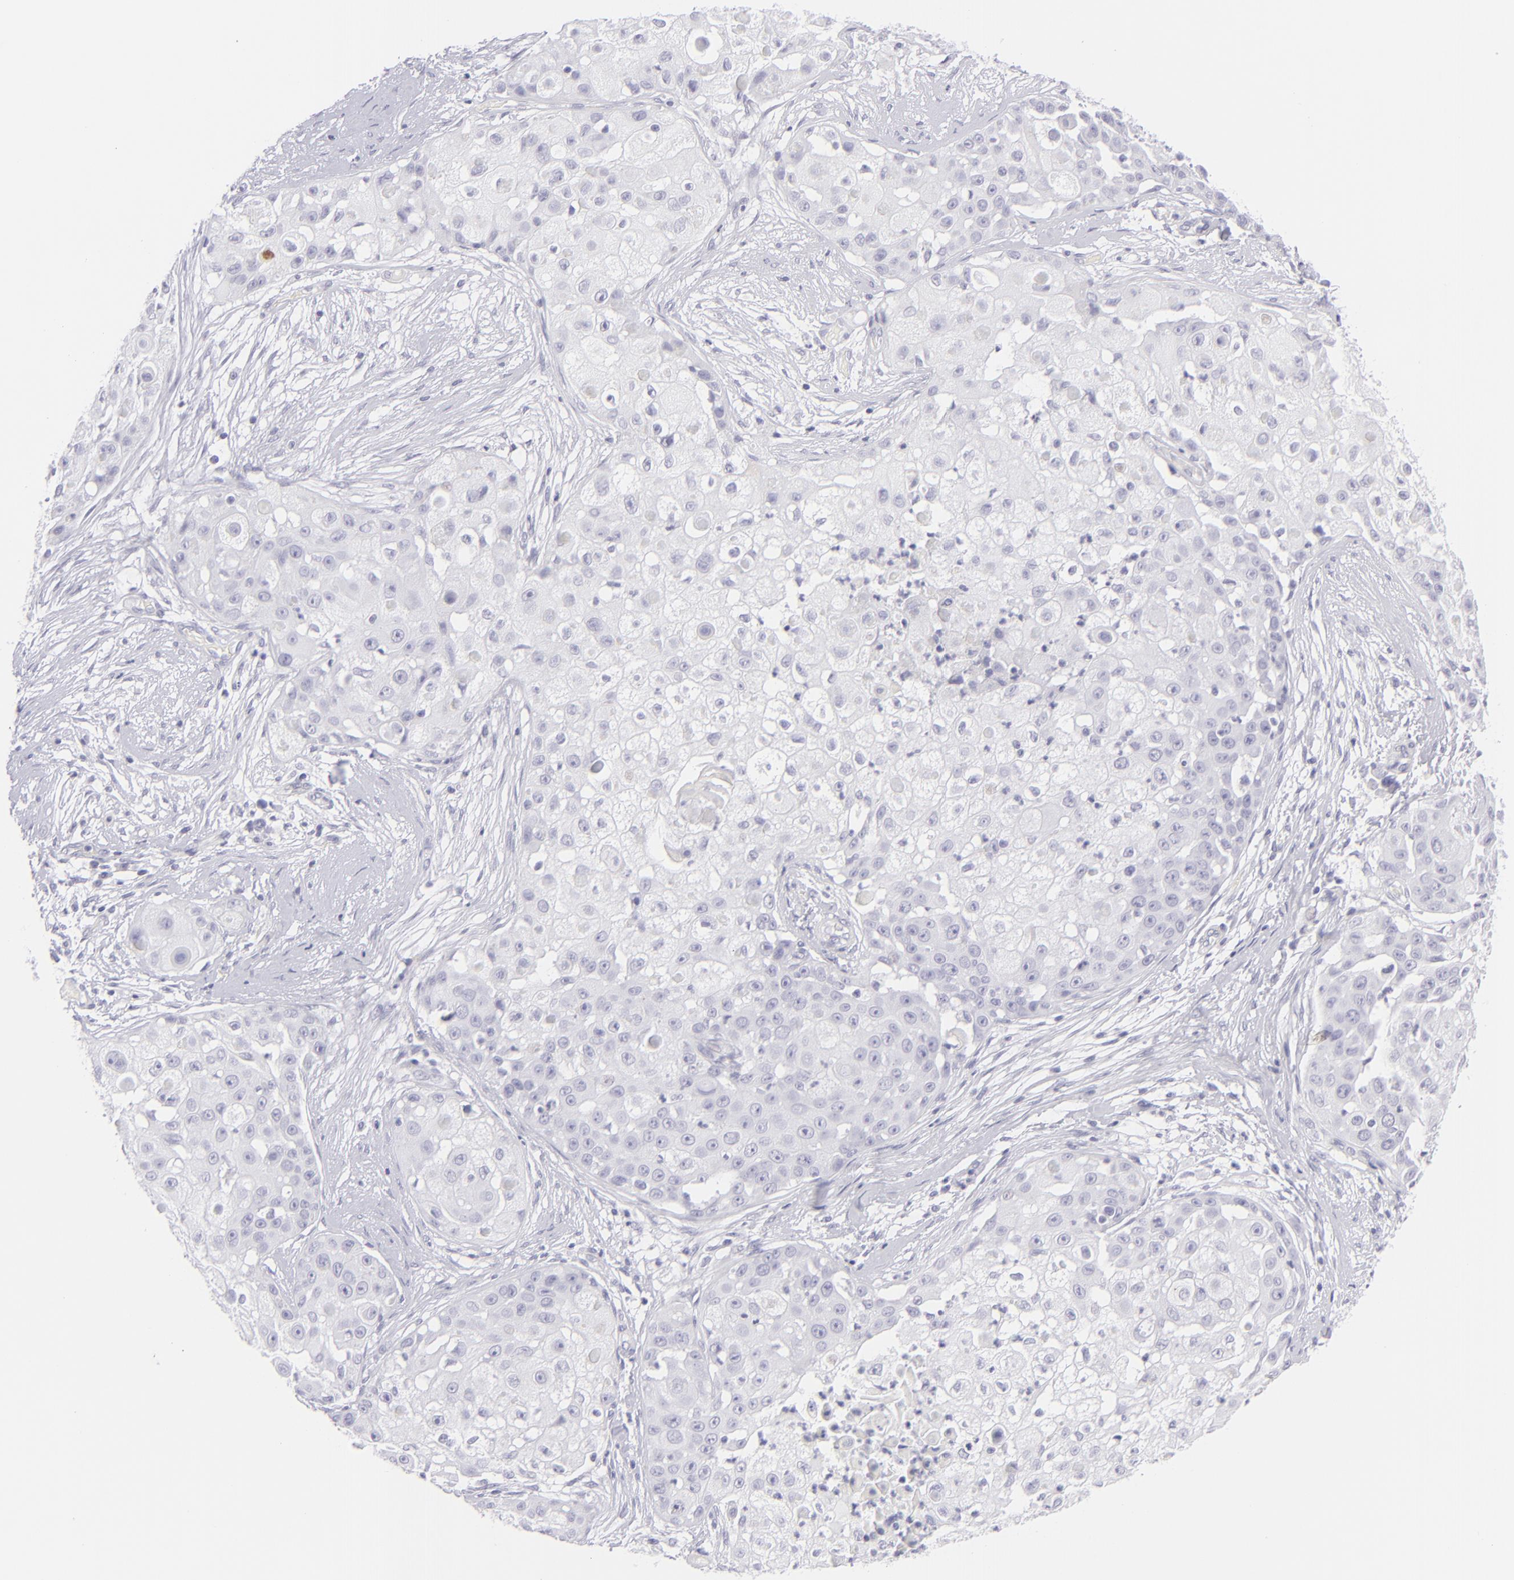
{"staining": {"intensity": "negative", "quantity": "none", "location": "none"}, "tissue": "skin cancer", "cell_type": "Tumor cells", "image_type": "cancer", "snomed": [{"axis": "morphology", "description": "Squamous cell carcinoma, NOS"}, {"axis": "topography", "description": "Skin"}], "caption": "Micrograph shows no significant protein positivity in tumor cells of skin squamous cell carcinoma. The staining is performed using DAB (3,3'-diaminobenzidine) brown chromogen with nuclei counter-stained in using hematoxylin.", "gene": "FCER2", "patient": {"sex": "female", "age": 57}}